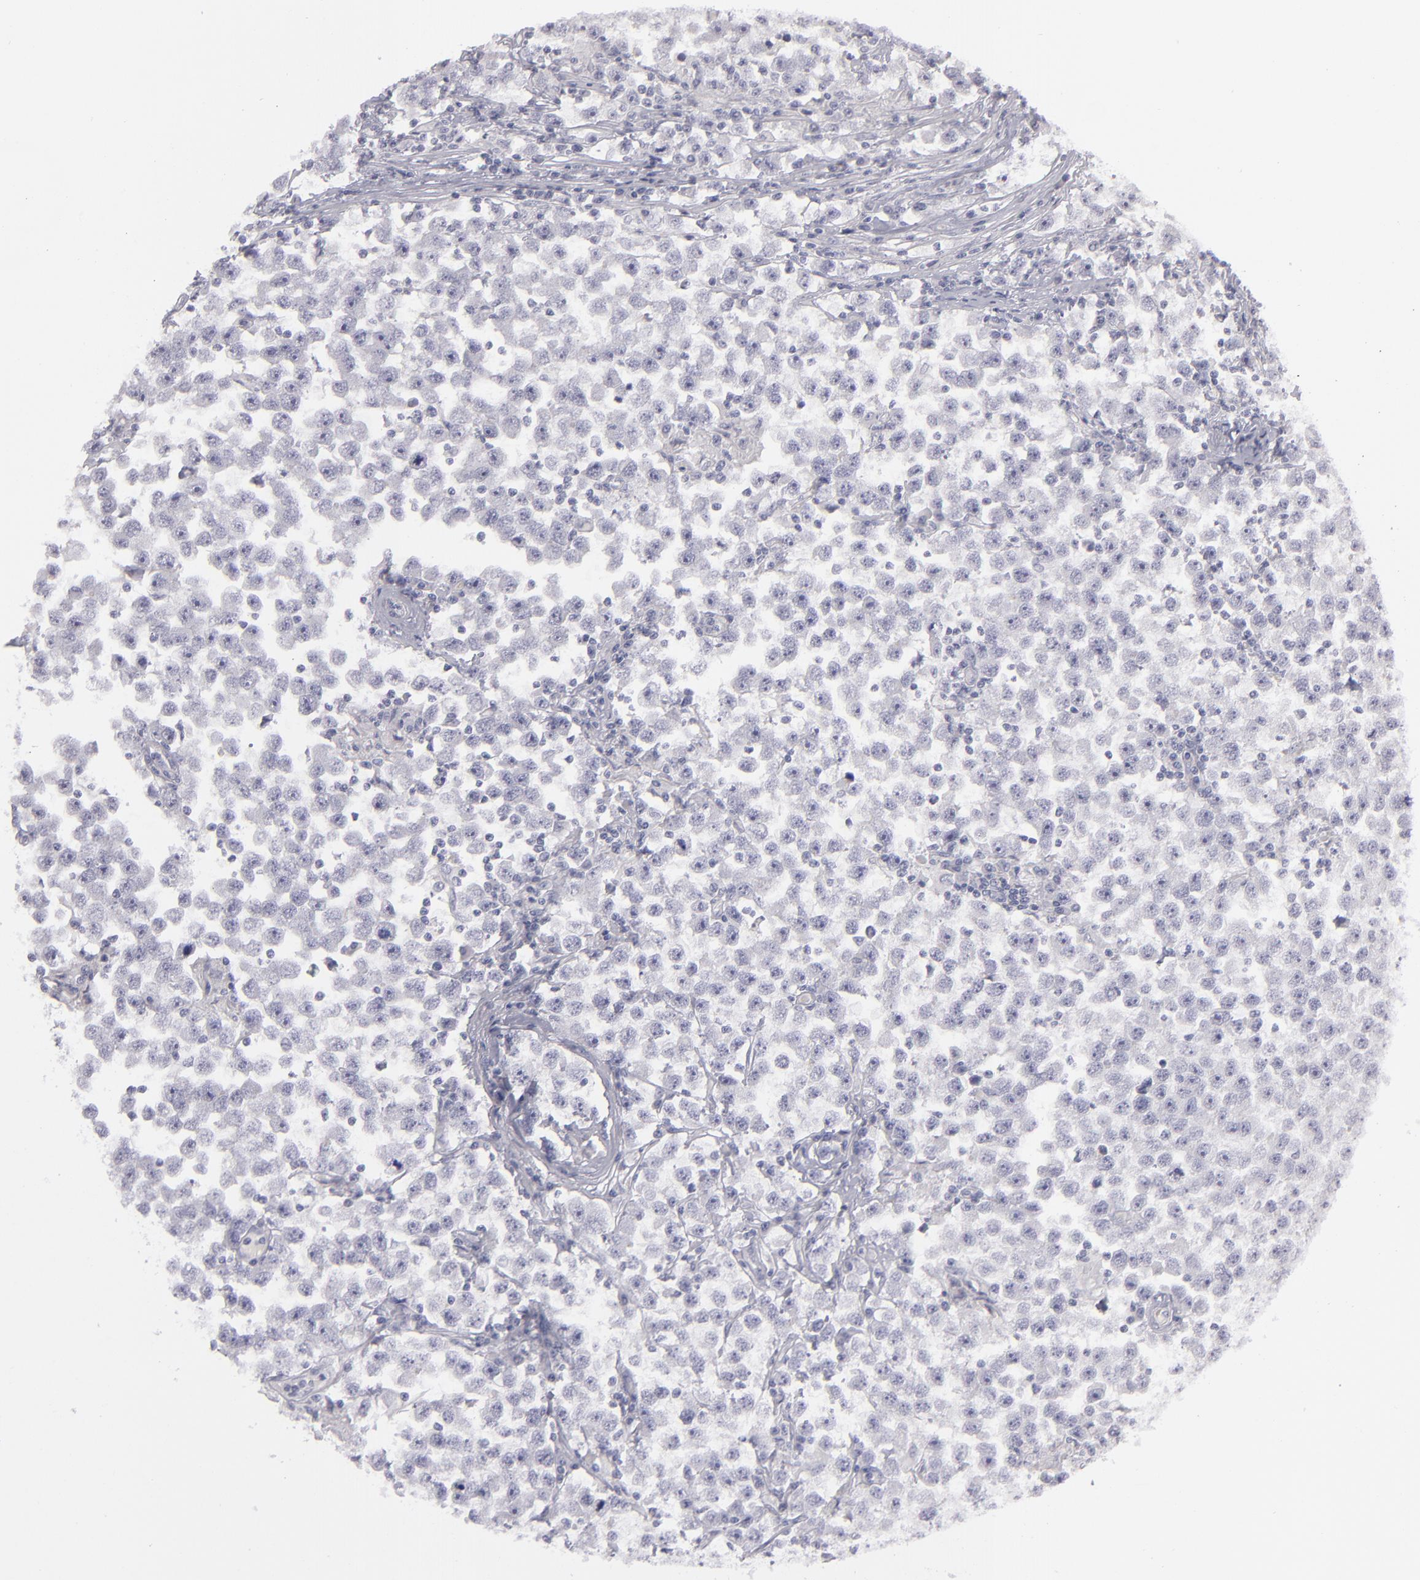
{"staining": {"intensity": "negative", "quantity": "none", "location": "none"}, "tissue": "testis cancer", "cell_type": "Tumor cells", "image_type": "cancer", "snomed": [{"axis": "morphology", "description": "Seminoma, NOS"}, {"axis": "topography", "description": "Testis"}], "caption": "Tumor cells are negative for brown protein staining in testis cancer.", "gene": "MYH11", "patient": {"sex": "male", "age": 33}}